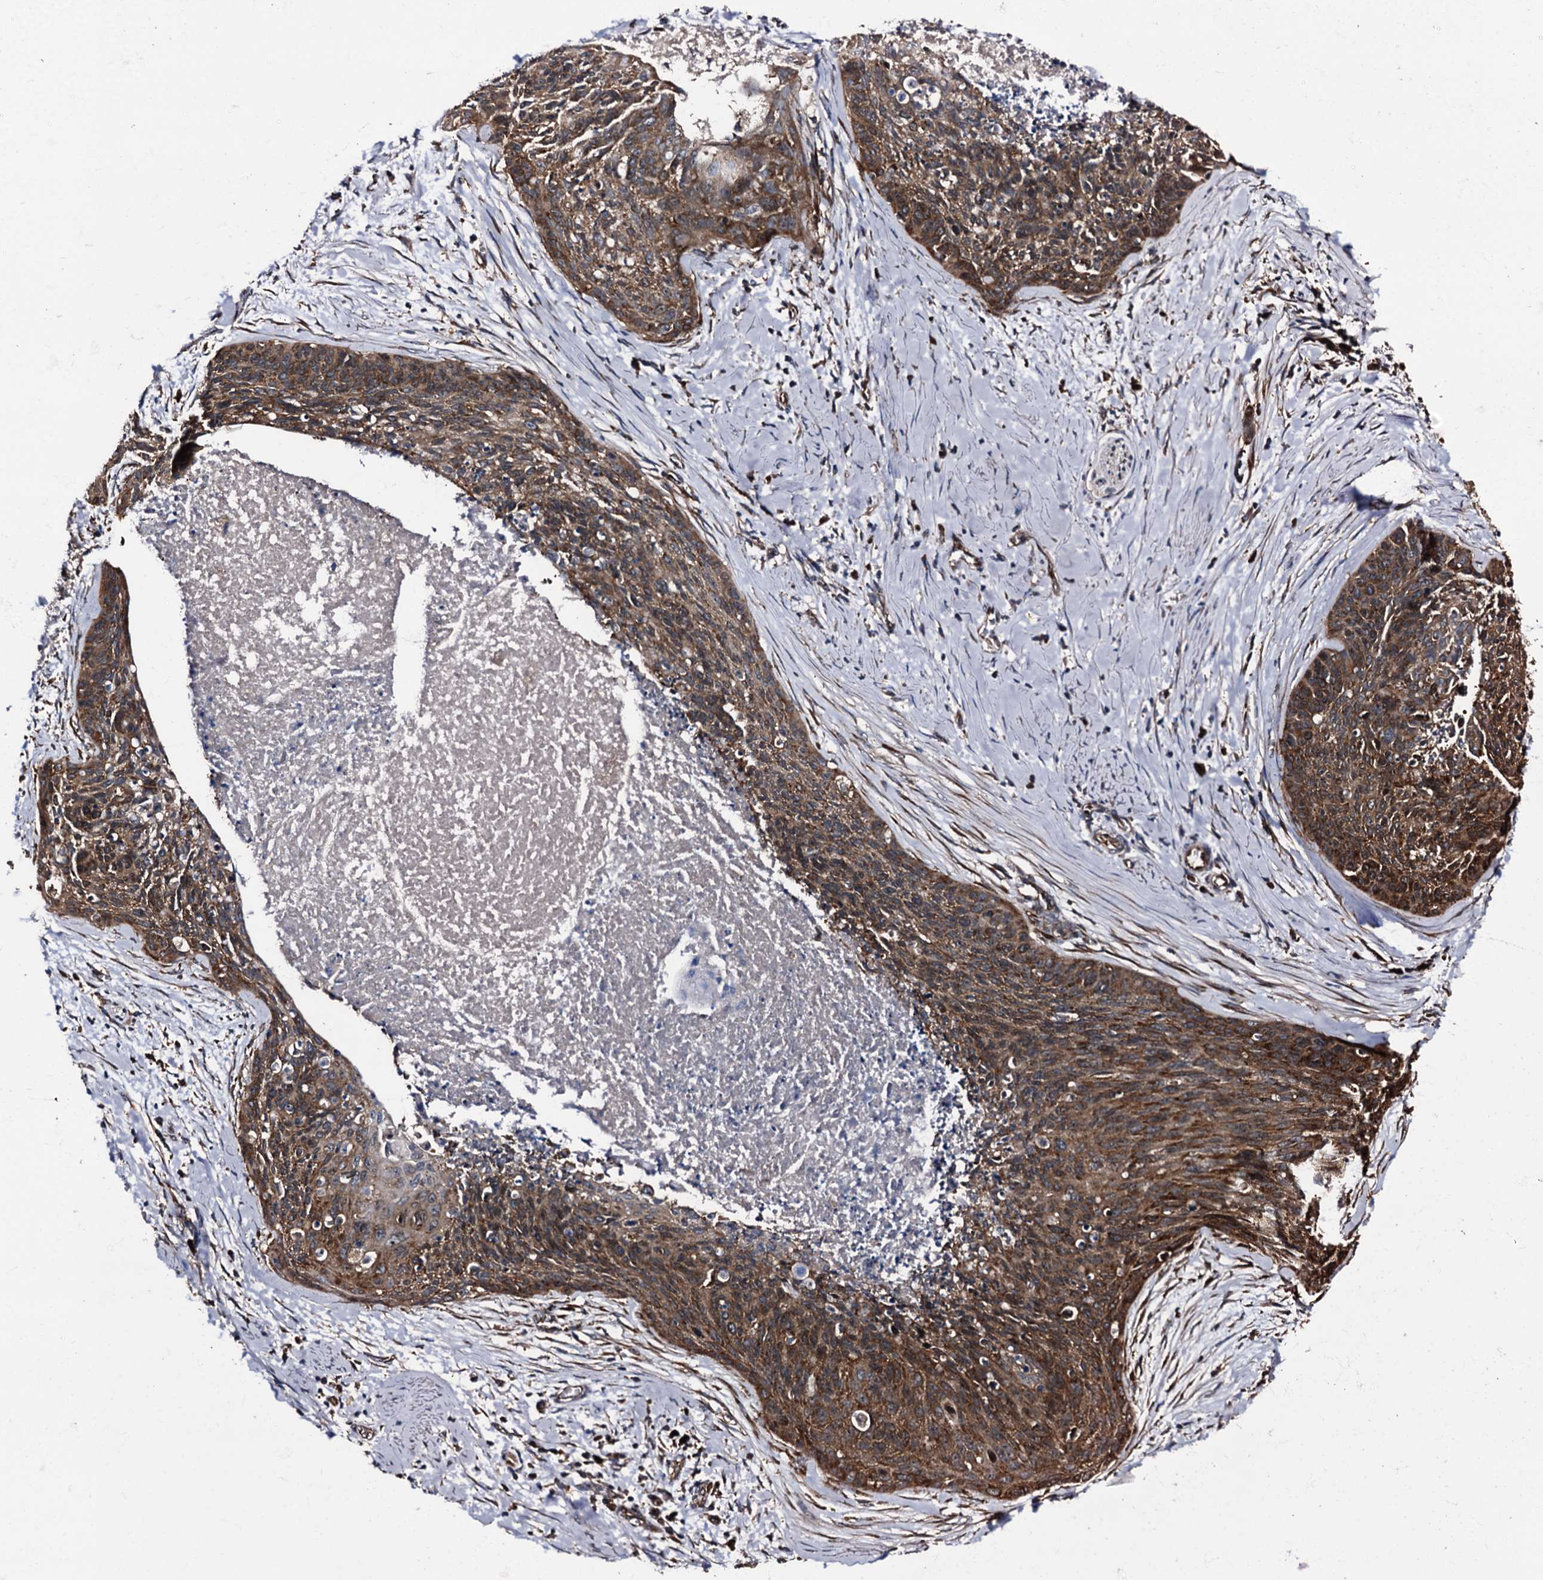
{"staining": {"intensity": "strong", "quantity": ">75%", "location": "cytoplasmic/membranous"}, "tissue": "cervical cancer", "cell_type": "Tumor cells", "image_type": "cancer", "snomed": [{"axis": "morphology", "description": "Squamous cell carcinoma, NOS"}, {"axis": "topography", "description": "Cervix"}], "caption": "Immunohistochemical staining of cervical cancer demonstrates strong cytoplasmic/membranous protein expression in about >75% of tumor cells. (DAB (3,3'-diaminobenzidine) IHC, brown staining for protein, blue staining for nuclei).", "gene": "ATP2C1", "patient": {"sex": "female", "age": 55}}